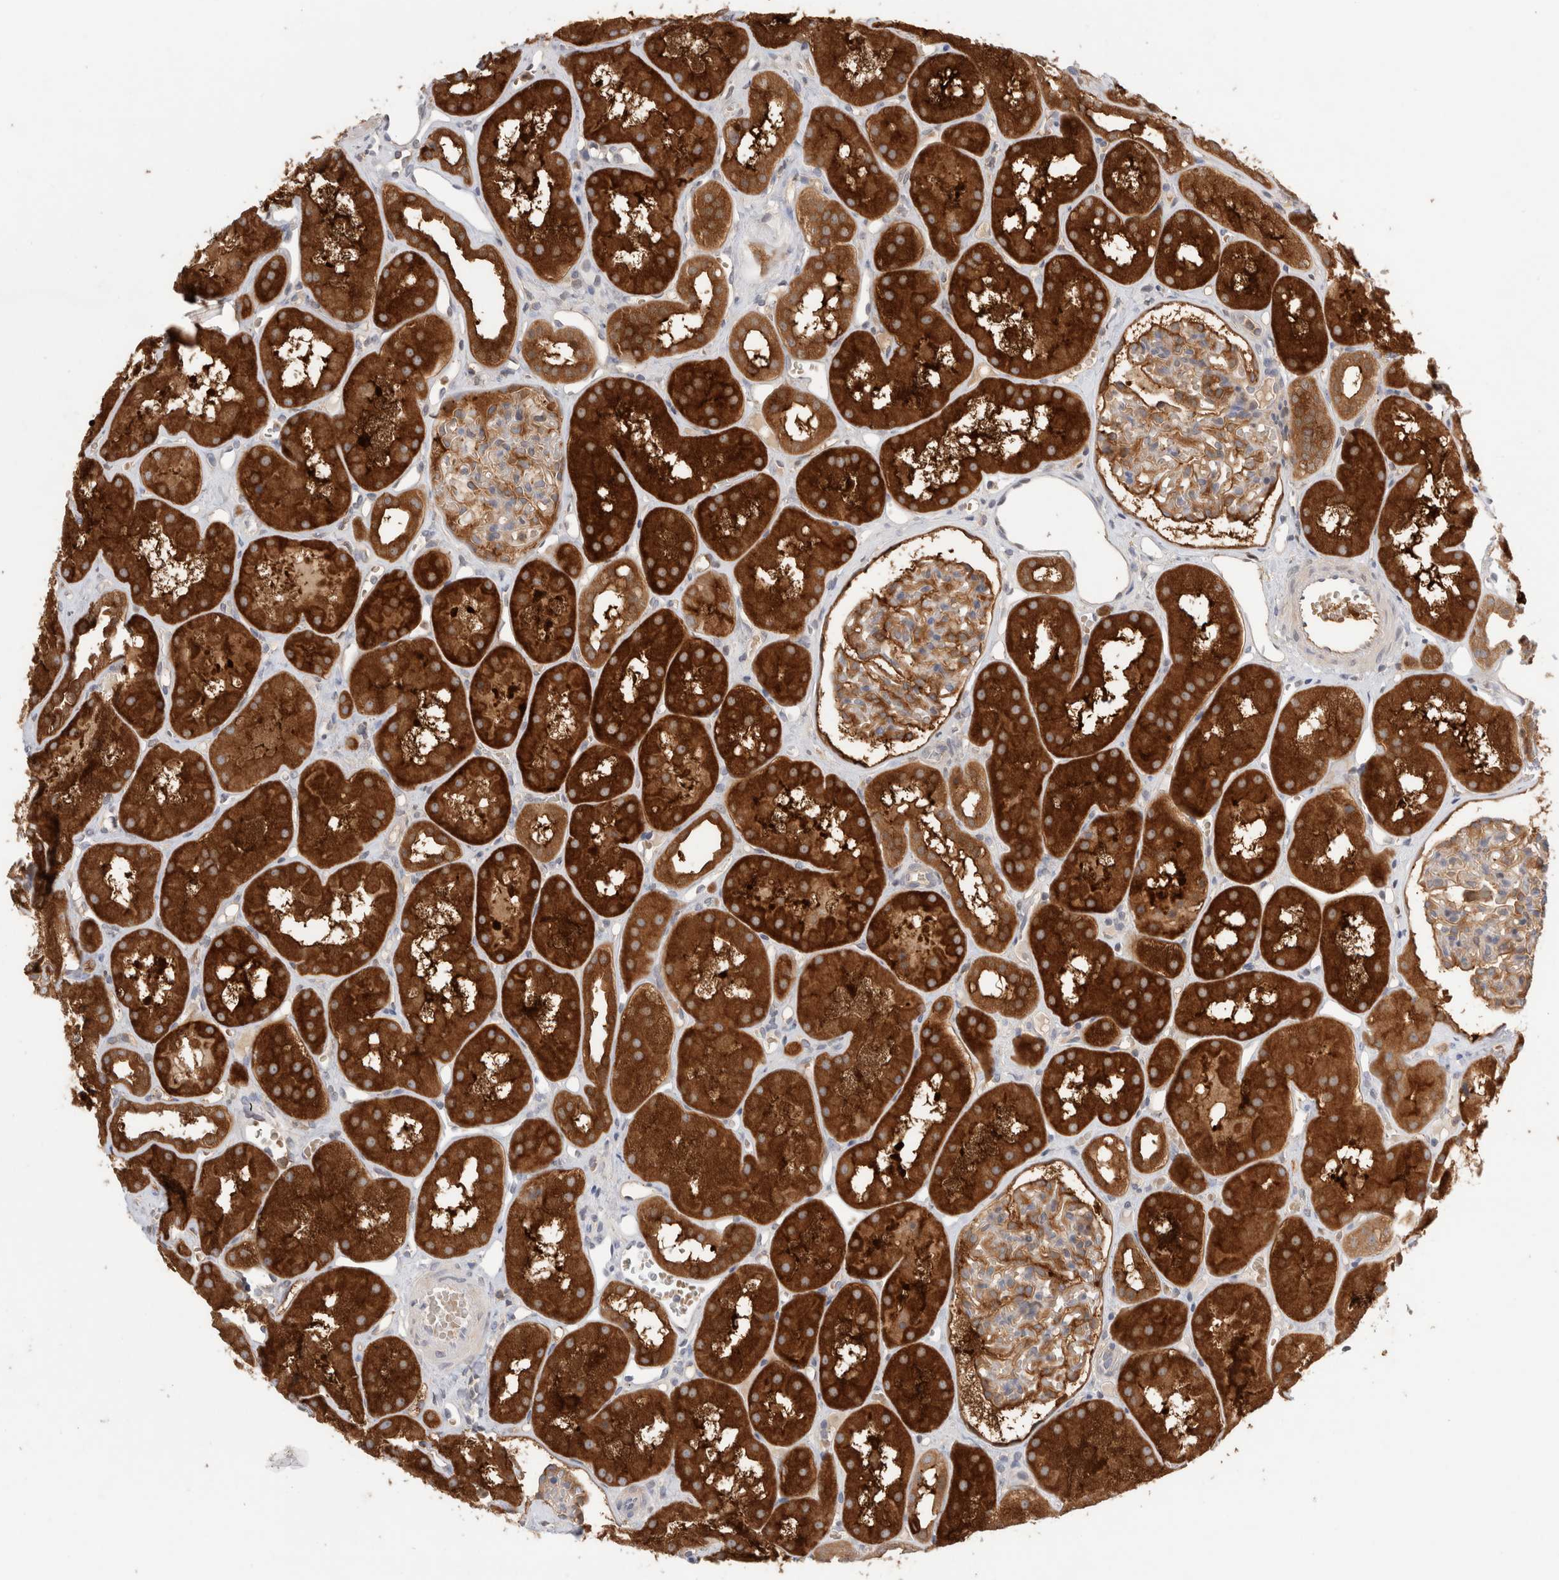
{"staining": {"intensity": "moderate", "quantity": "25%-75%", "location": "cytoplasmic/membranous"}, "tissue": "kidney", "cell_type": "Cells in glomeruli", "image_type": "normal", "snomed": [{"axis": "morphology", "description": "Normal tissue, NOS"}, {"axis": "topography", "description": "Kidney"}], "caption": "Moderate cytoplasmic/membranous expression is appreciated in approximately 25%-75% of cells in glomeruli in unremarkable kidney.", "gene": "KLHL14", "patient": {"sex": "male", "age": 16}}